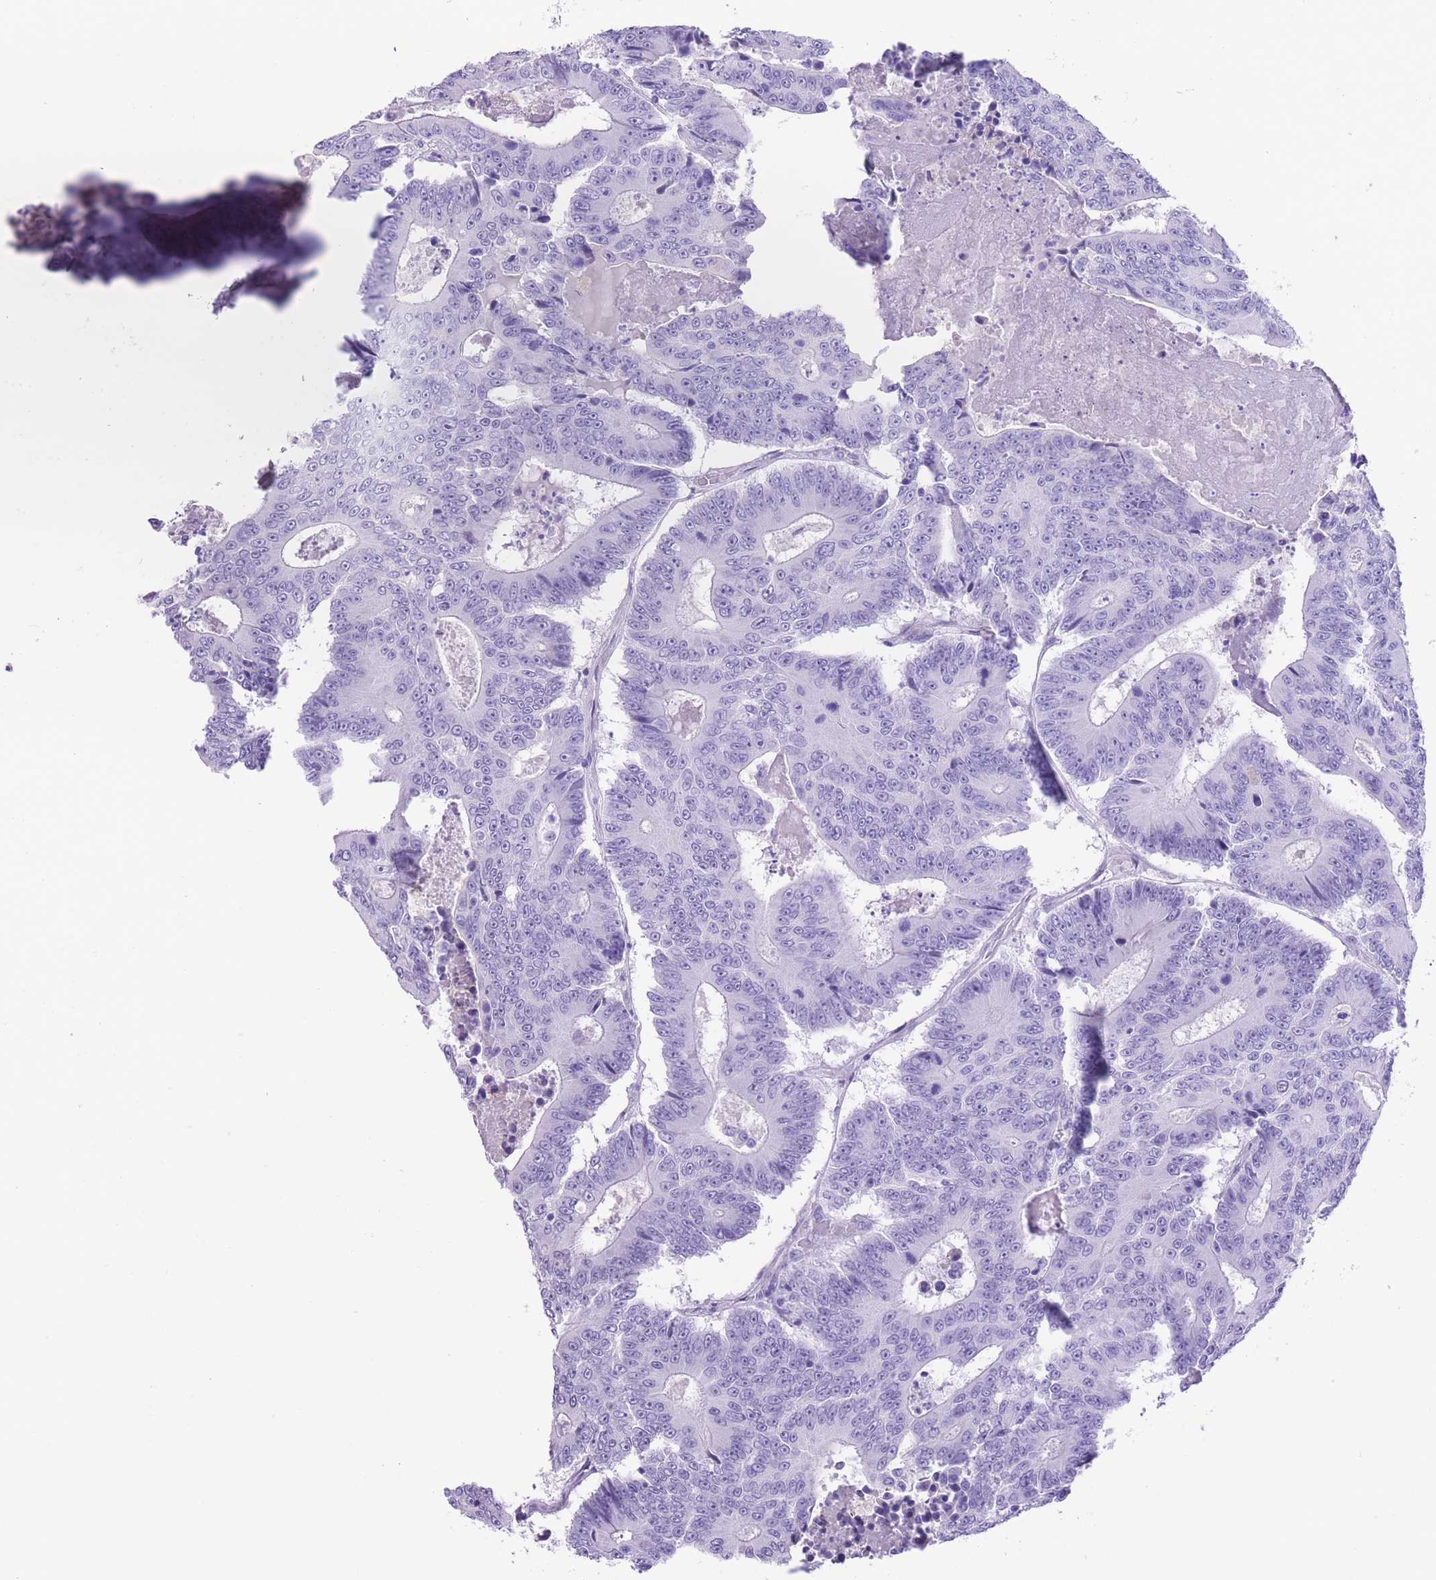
{"staining": {"intensity": "negative", "quantity": "none", "location": "none"}, "tissue": "colorectal cancer", "cell_type": "Tumor cells", "image_type": "cancer", "snomed": [{"axis": "morphology", "description": "Adenocarcinoma, NOS"}, {"axis": "topography", "description": "Colon"}], "caption": "Immunohistochemical staining of colorectal adenocarcinoma reveals no significant positivity in tumor cells.", "gene": "RAI2", "patient": {"sex": "male", "age": 83}}